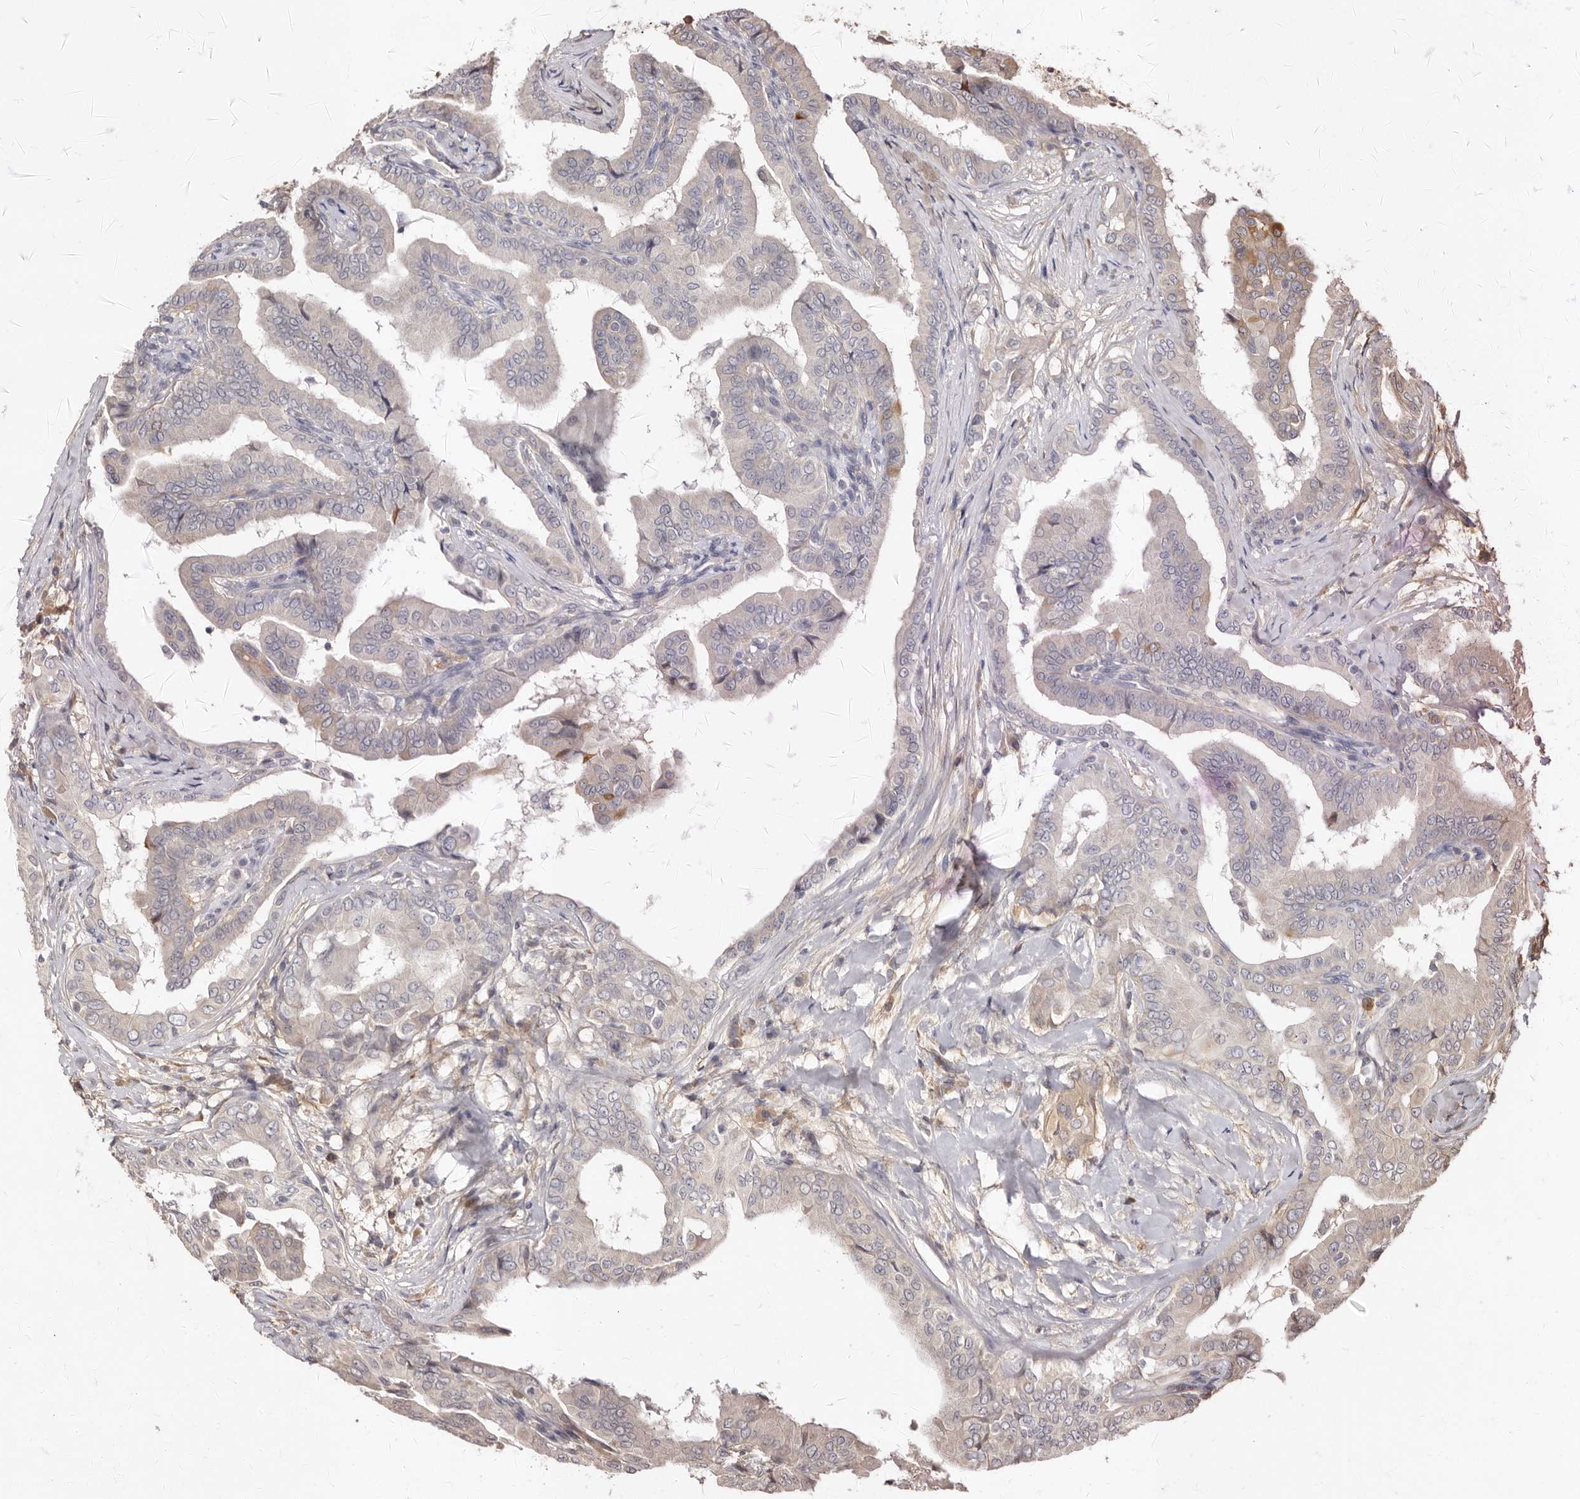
{"staining": {"intensity": "negative", "quantity": "none", "location": "none"}, "tissue": "thyroid cancer", "cell_type": "Tumor cells", "image_type": "cancer", "snomed": [{"axis": "morphology", "description": "Papillary adenocarcinoma, NOS"}, {"axis": "topography", "description": "Thyroid gland"}], "caption": "High magnification brightfield microscopy of thyroid papillary adenocarcinoma stained with DAB (3,3'-diaminobenzidine) (brown) and counterstained with hematoxylin (blue): tumor cells show no significant staining.", "gene": "LCORL", "patient": {"sex": "male", "age": 33}}